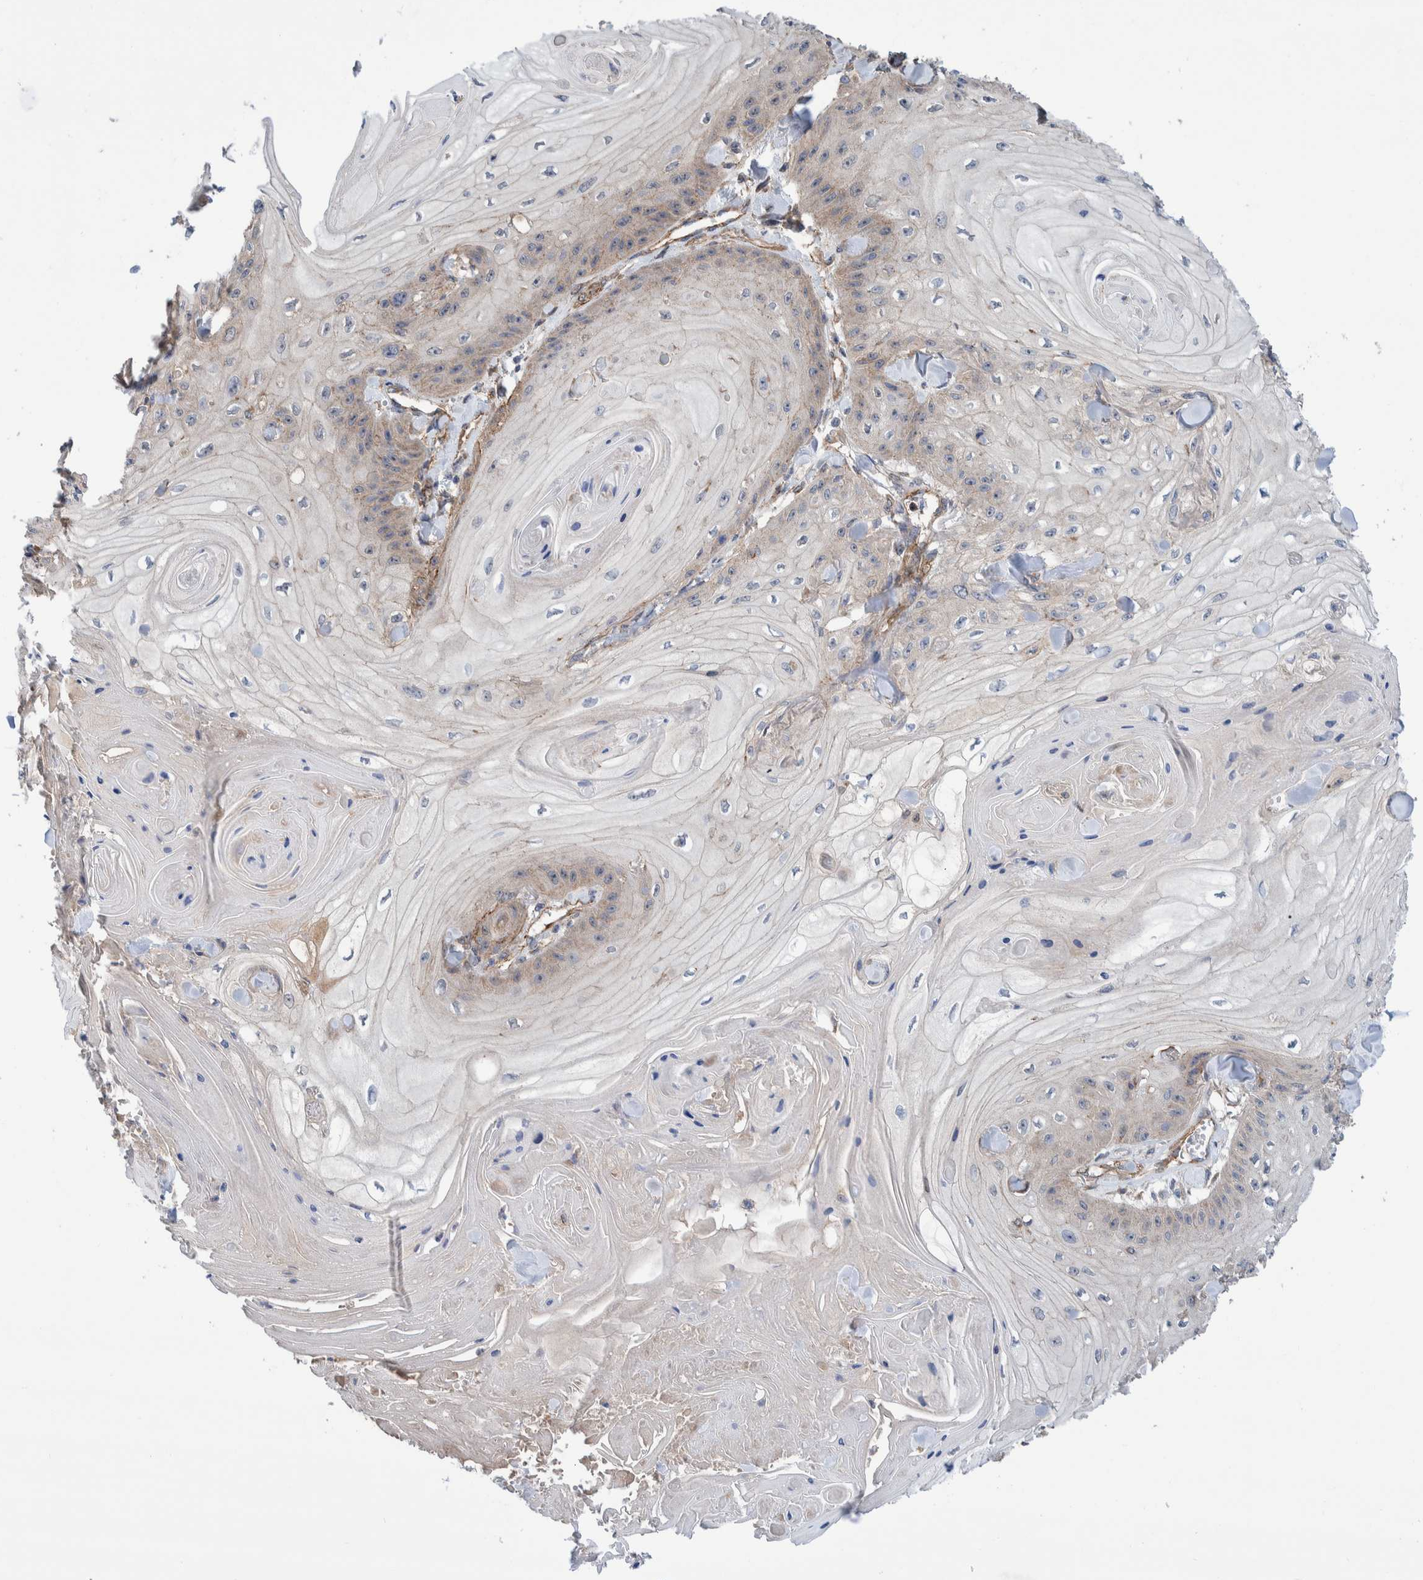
{"staining": {"intensity": "weak", "quantity": "<25%", "location": "cytoplasmic/membranous"}, "tissue": "skin cancer", "cell_type": "Tumor cells", "image_type": "cancer", "snomed": [{"axis": "morphology", "description": "Squamous cell carcinoma, NOS"}, {"axis": "topography", "description": "Skin"}], "caption": "Immunohistochemical staining of human skin squamous cell carcinoma reveals no significant positivity in tumor cells.", "gene": "SLC25A10", "patient": {"sex": "male", "age": 74}}